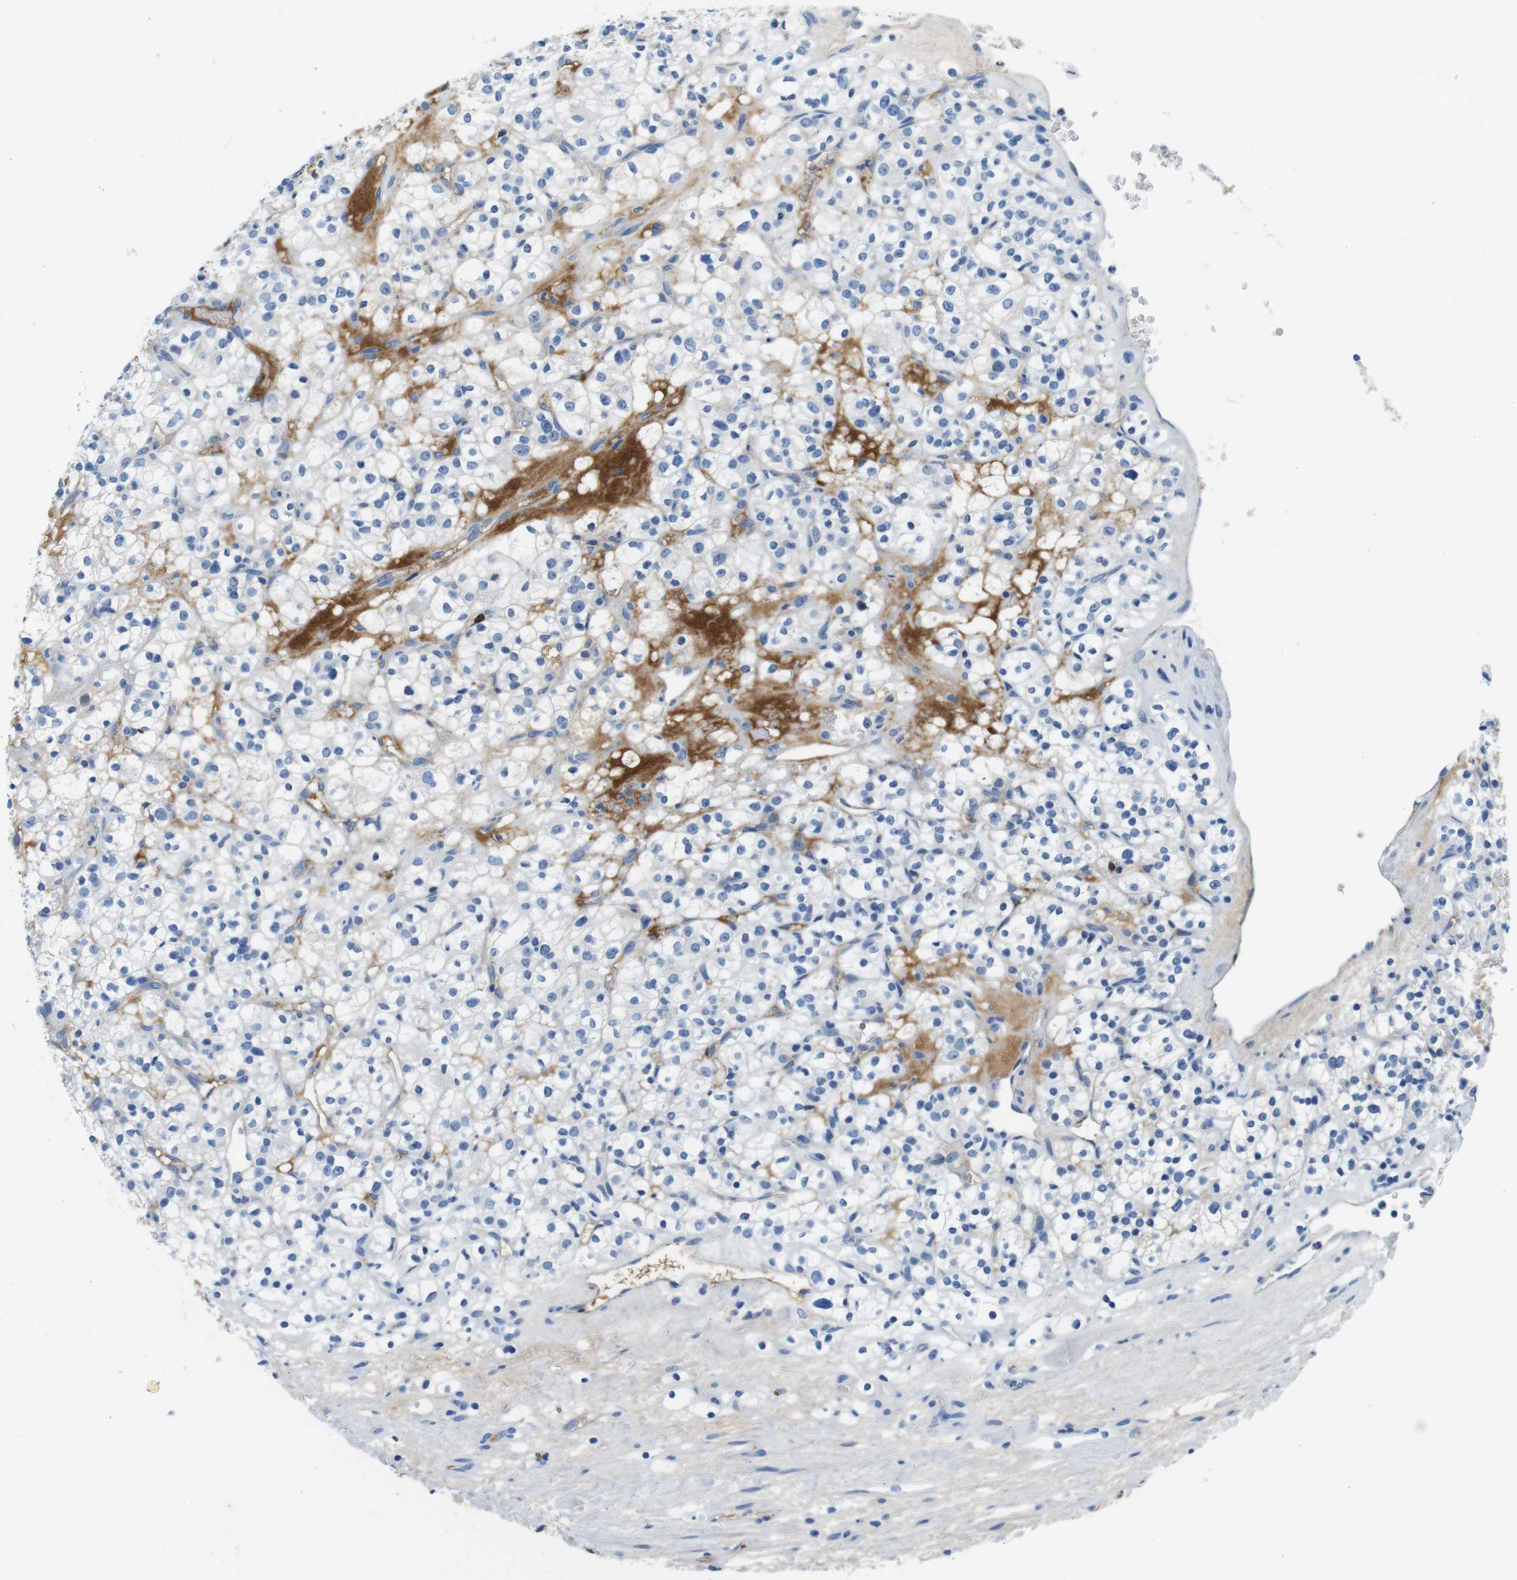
{"staining": {"intensity": "negative", "quantity": "none", "location": "none"}, "tissue": "renal cancer", "cell_type": "Tumor cells", "image_type": "cancer", "snomed": [{"axis": "morphology", "description": "Normal tissue, NOS"}, {"axis": "morphology", "description": "Adenocarcinoma, NOS"}, {"axis": "topography", "description": "Kidney"}], "caption": "Immunohistochemistry (IHC) of human adenocarcinoma (renal) demonstrates no staining in tumor cells.", "gene": "IGHD", "patient": {"sex": "female", "age": 72}}